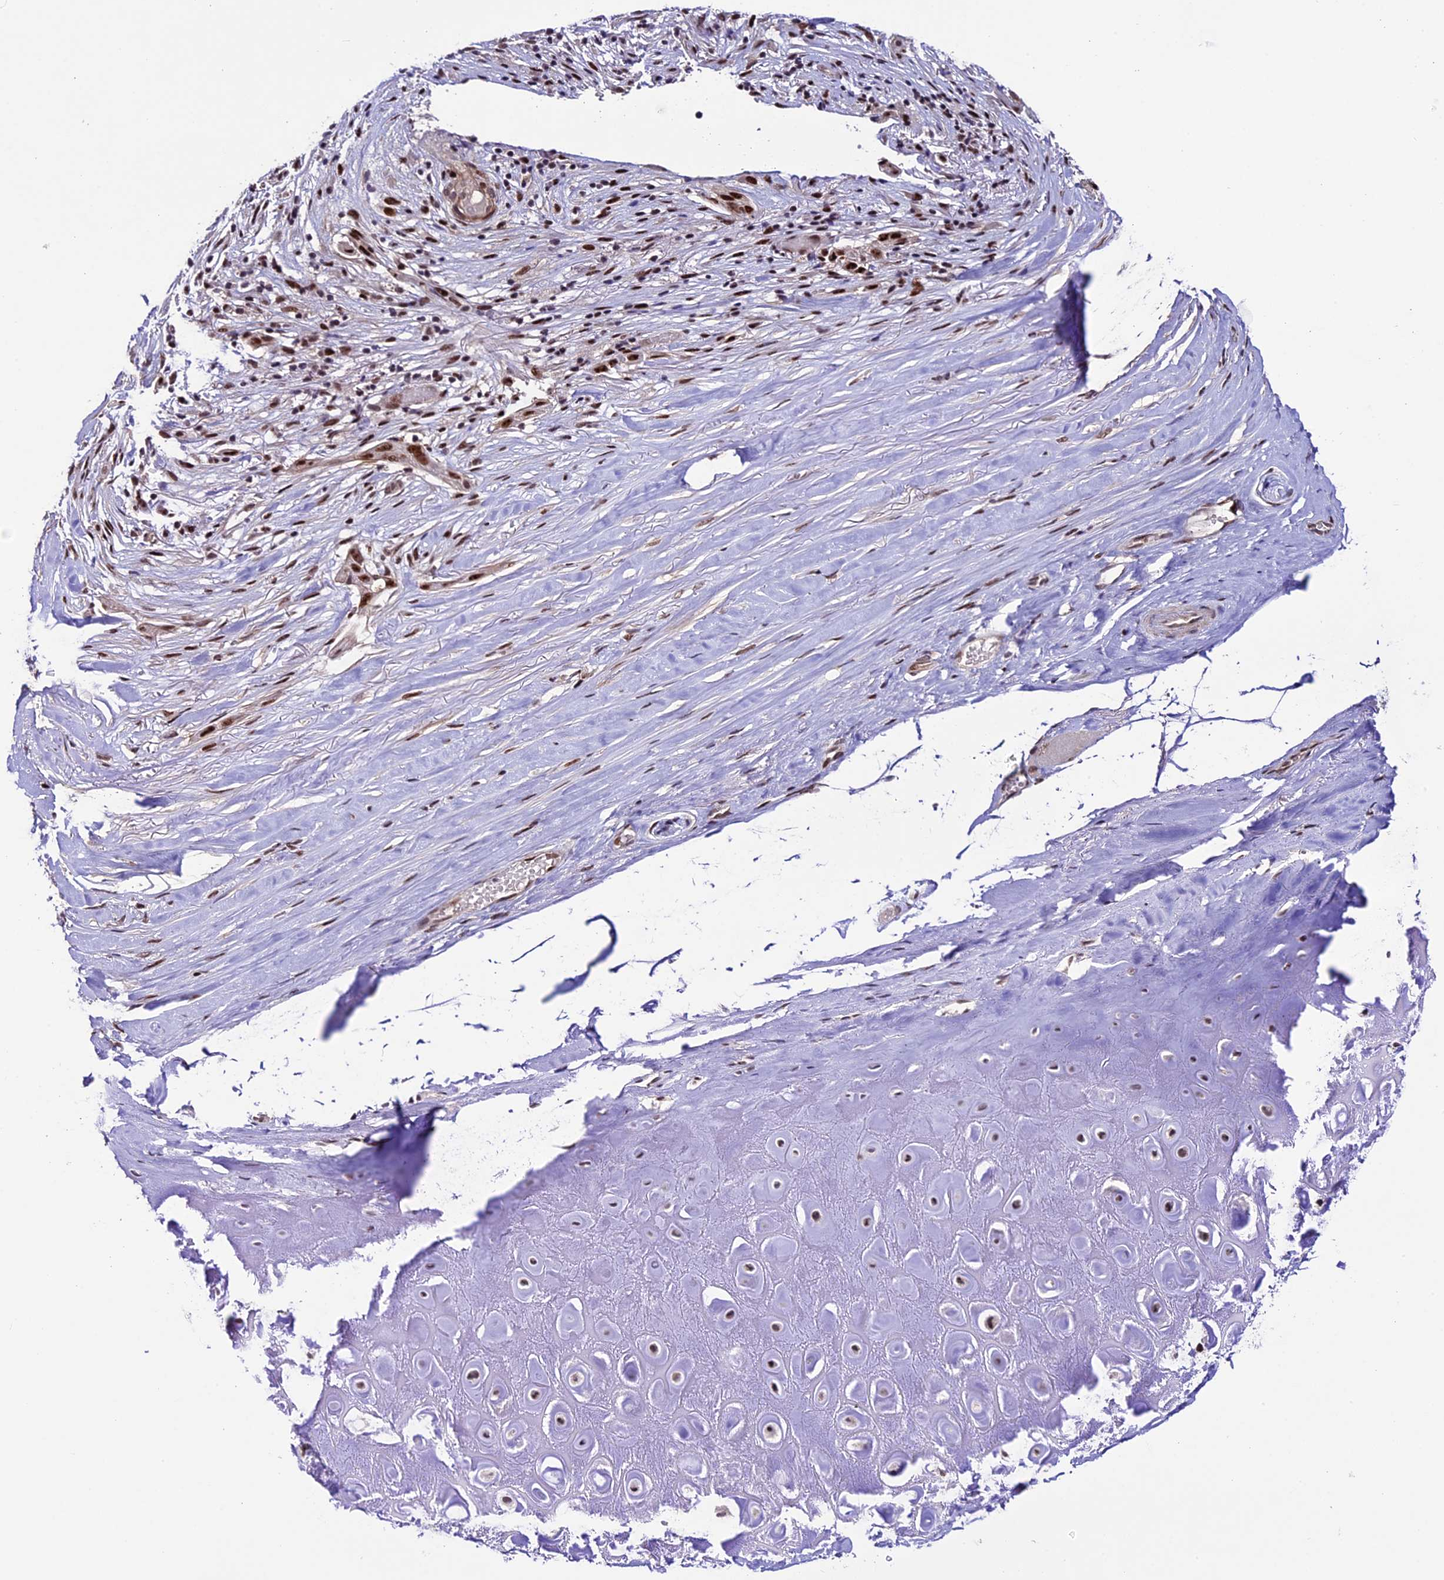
{"staining": {"intensity": "strong", "quantity": "25%-75%", "location": "nuclear"}, "tissue": "adipose tissue", "cell_type": "Adipocytes", "image_type": "normal", "snomed": [{"axis": "morphology", "description": "Normal tissue, NOS"}, {"axis": "morphology", "description": "Basal cell carcinoma"}, {"axis": "topography", "description": "Skin"}], "caption": "Protein staining of normal adipose tissue shows strong nuclear staining in about 25%-75% of adipocytes. The protein is shown in brown color, while the nuclei are stained blue.", "gene": "TCP11L2", "patient": {"sex": "female", "age": 89}}